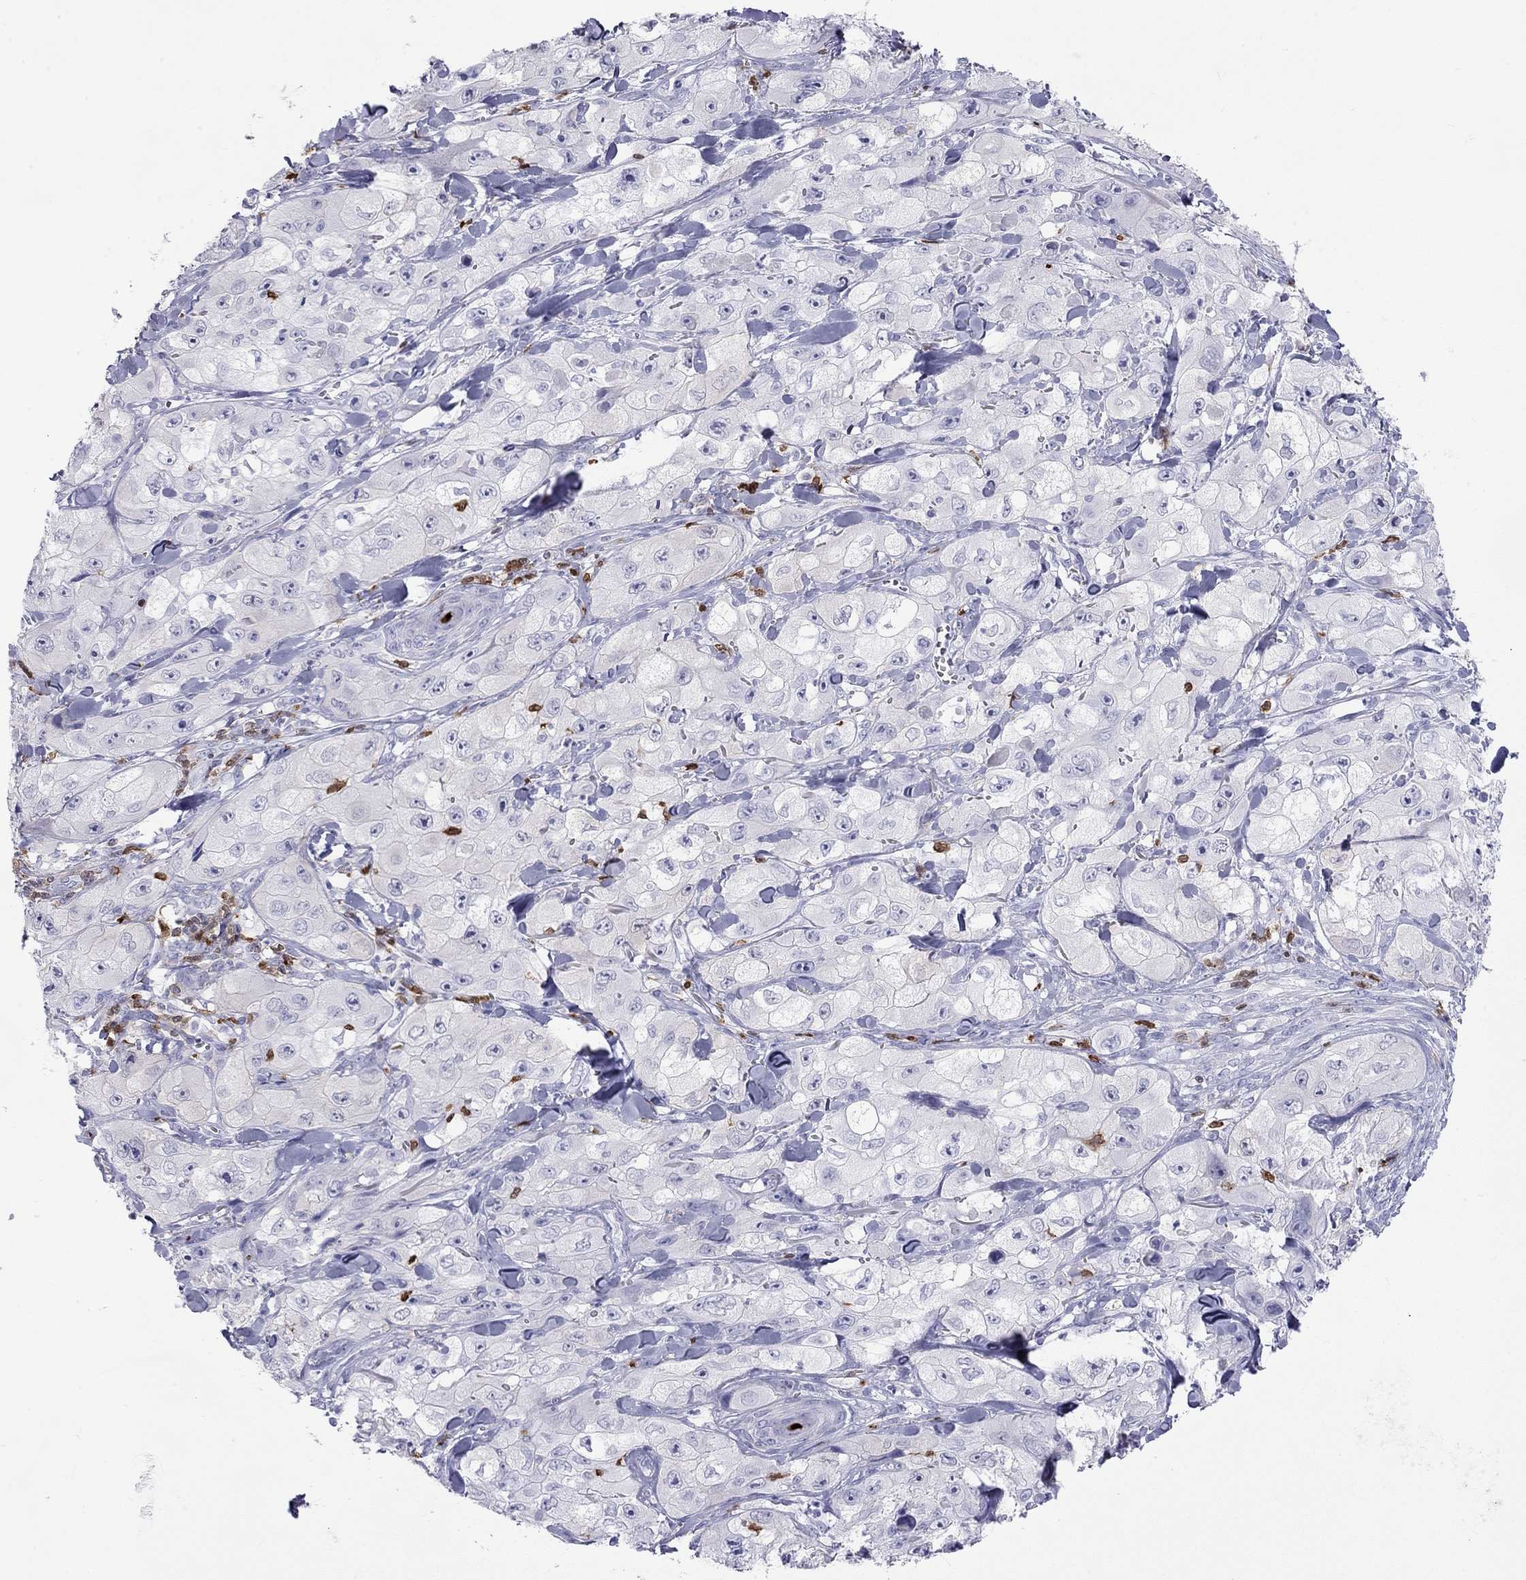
{"staining": {"intensity": "negative", "quantity": "none", "location": "none"}, "tissue": "skin cancer", "cell_type": "Tumor cells", "image_type": "cancer", "snomed": [{"axis": "morphology", "description": "Squamous cell carcinoma, NOS"}, {"axis": "topography", "description": "Skin"}, {"axis": "topography", "description": "Subcutis"}], "caption": "There is no significant positivity in tumor cells of skin cancer.", "gene": "SH2D2A", "patient": {"sex": "male", "age": 73}}